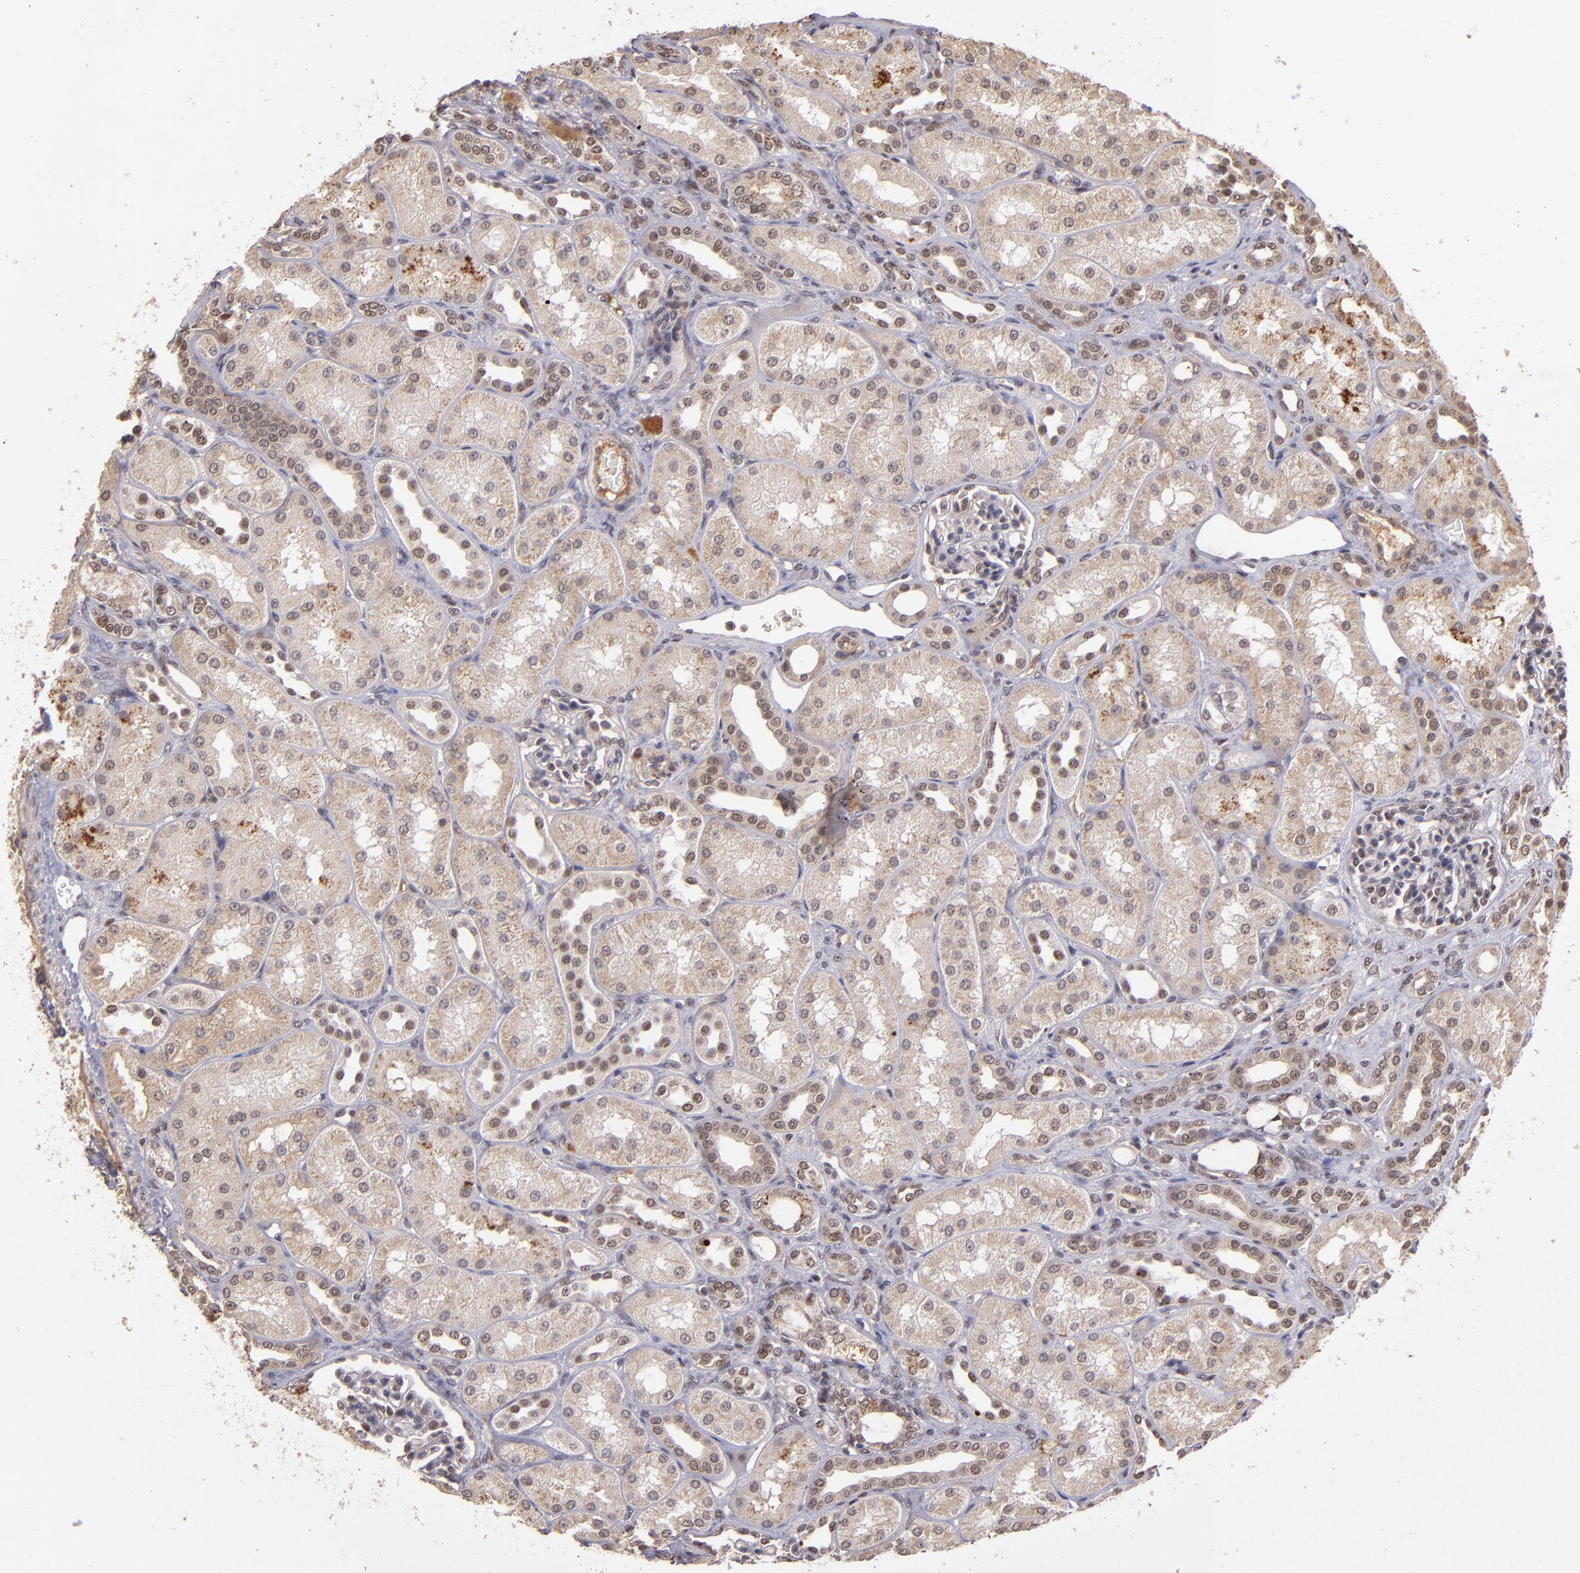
{"staining": {"intensity": "weak", "quantity": "25%-75%", "location": "nuclear"}, "tissue": "kidney", "cell_type": "Cells in glomeruli", "image_type": "normal", "snomed": [{"axis": "morphology", "description": "Normal tissue, NOS"}, {"axis": "topography", "description": "Kidney"}], "caption": "Approximately 25%-75% of cells in glomeruli in normal human kidney reveal weak nuclear protein expression as visualized by brown immunohistochemical staining.", "gene": "ABHD12B", "patient": {"sex": "male", "age": 7}}